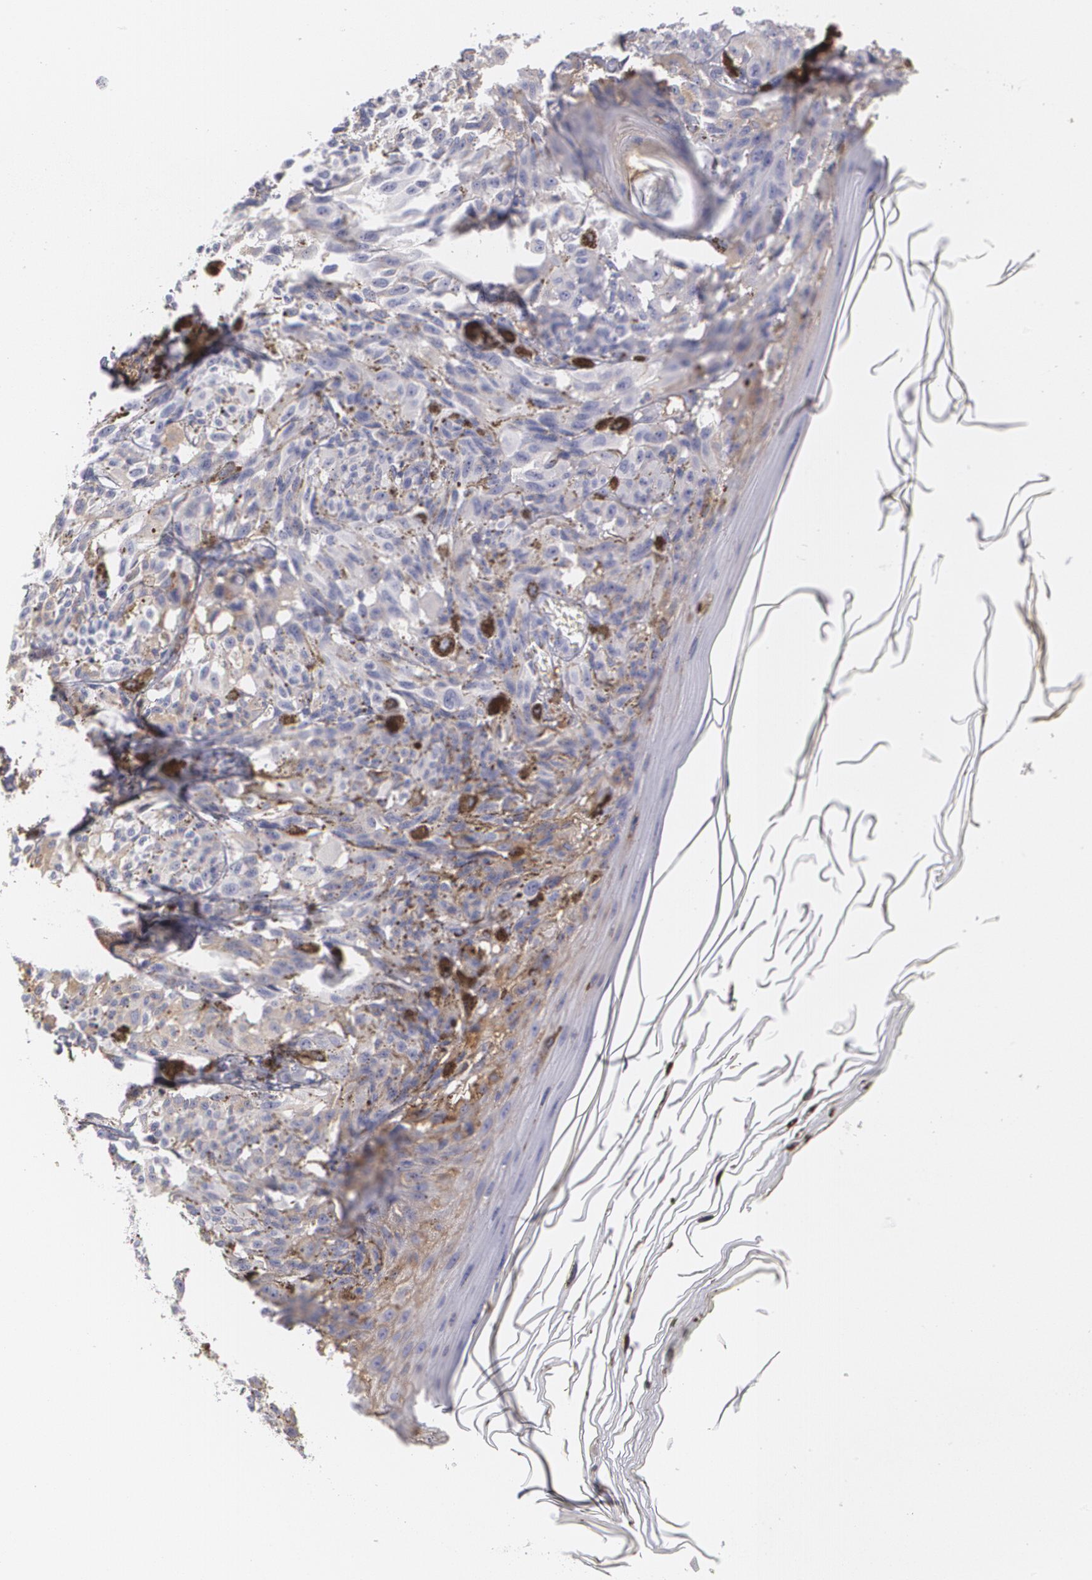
{"staining": {"intensity": "negative", "quantity": "none", "location": "none"}, "tissue": "melanoma", "cell_type": "Tumor cells", "image_type": "cancer", "snomed": [{"axis": "morphology", "description": "Malignant melanoma, NOS"}, {"axis": "topography", "description": "Skin"}], "caption": "High magnification brightfield microscopy of melanoma stained with DAB (3,3'-diaminobenzidine) (brown) and counterstained with hematoxylin (blue): tumor cells show no significant positivity. Brightfield microscopy of IHC stained with DAB (3,3'-diaminobenzidine) (brown) and hematoxylin (blue), captured at high magnification.", "gene": "SERPINA1", "patient": {"sex": "female", "age": 72}}